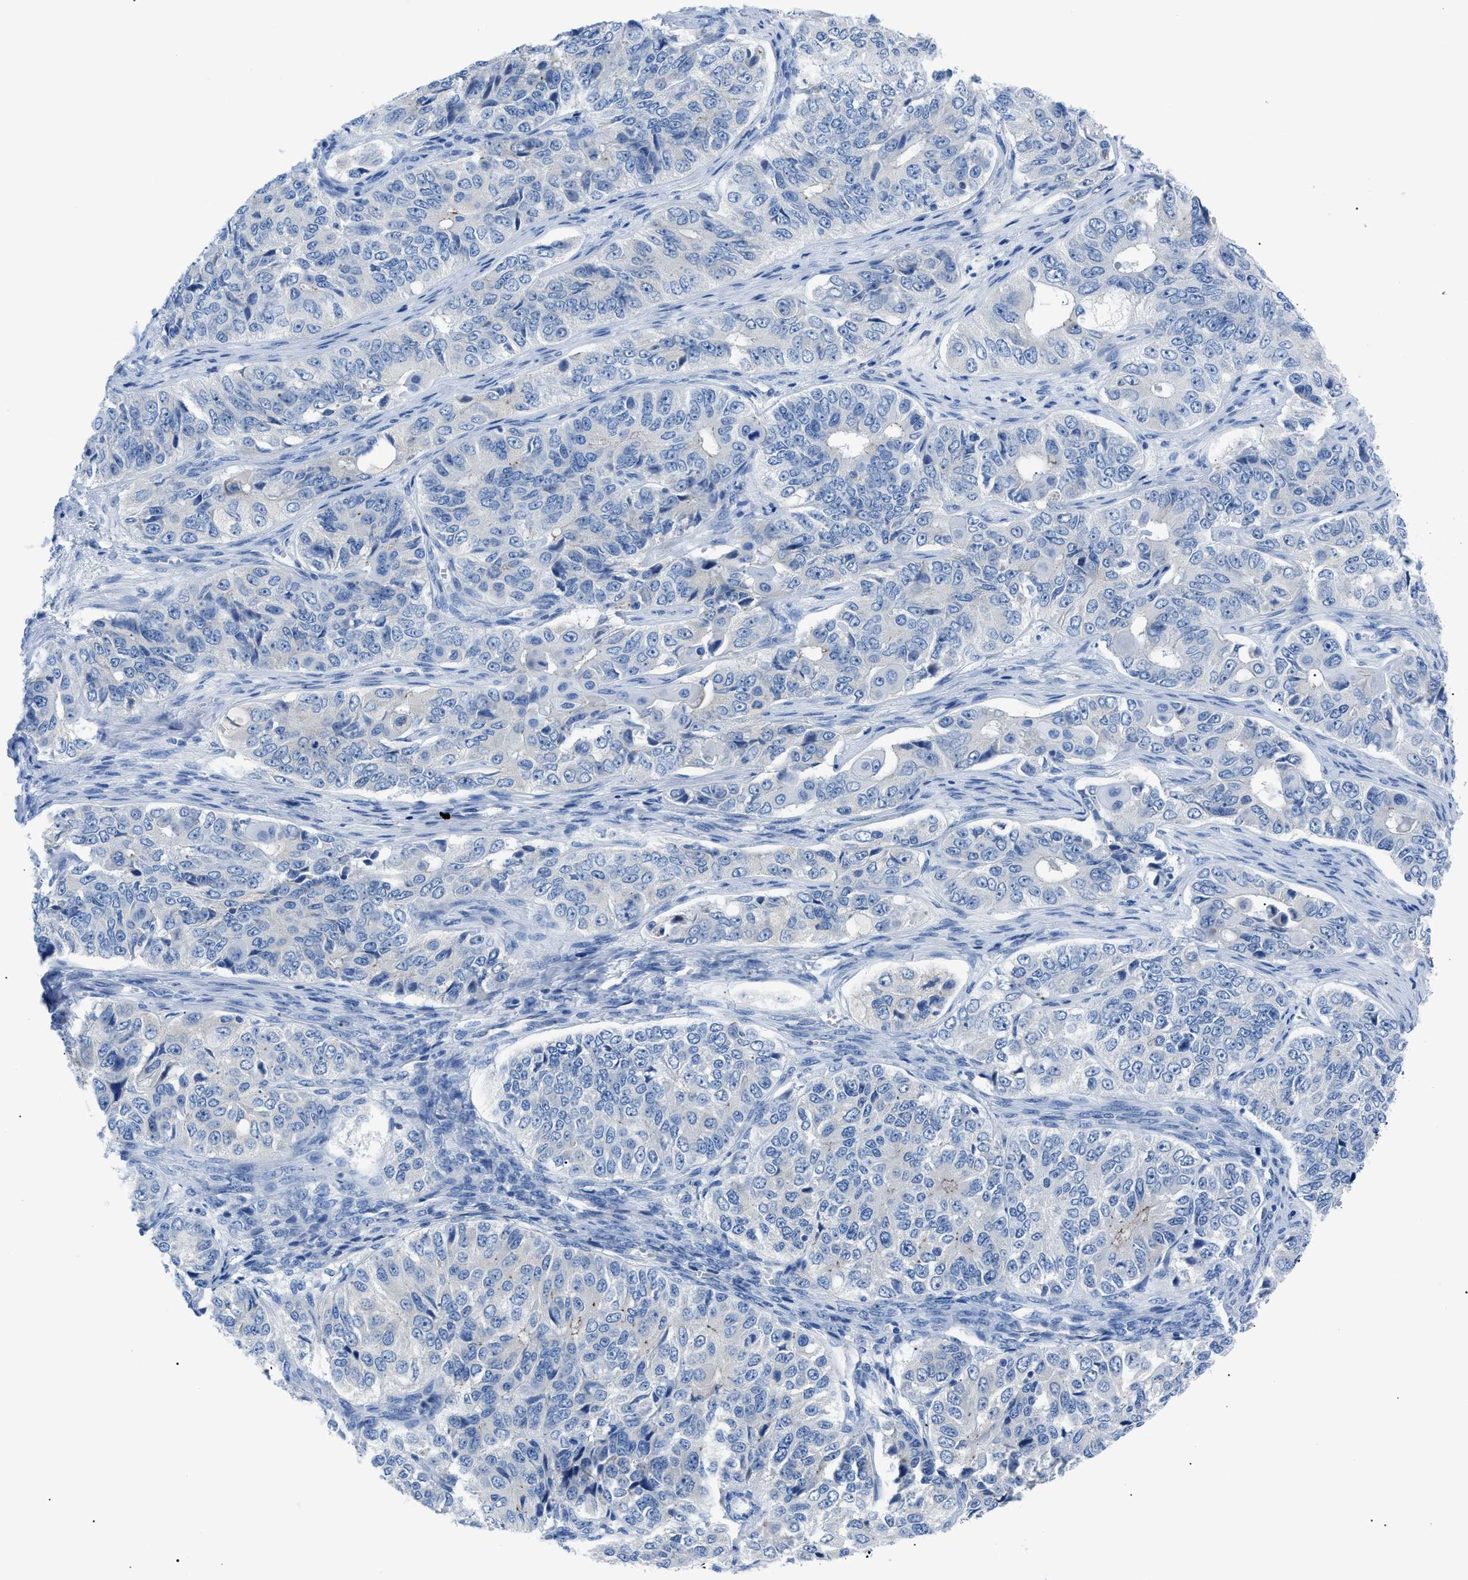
{"staining": {"intensity": "negative", "quantity": "none", "location": "none"}, "tissue": "ovarian cancer", "cell_type": "Tumor cells", "image_type": "cancer", "snomed": [{"axis": "morphology", "description": "Carcinoma, endometroid"}, {"axis": "topography", "description": "Ovary"}], "caption": "Immunohistochemistry (IHC) micrograph of human endometroid carcinoma (ovarian) stained for a protein (brown), which reveals no expression in tumor cells.", "gene": "ZDHHC24", "patient": {"sex": "female", "age": 51}}